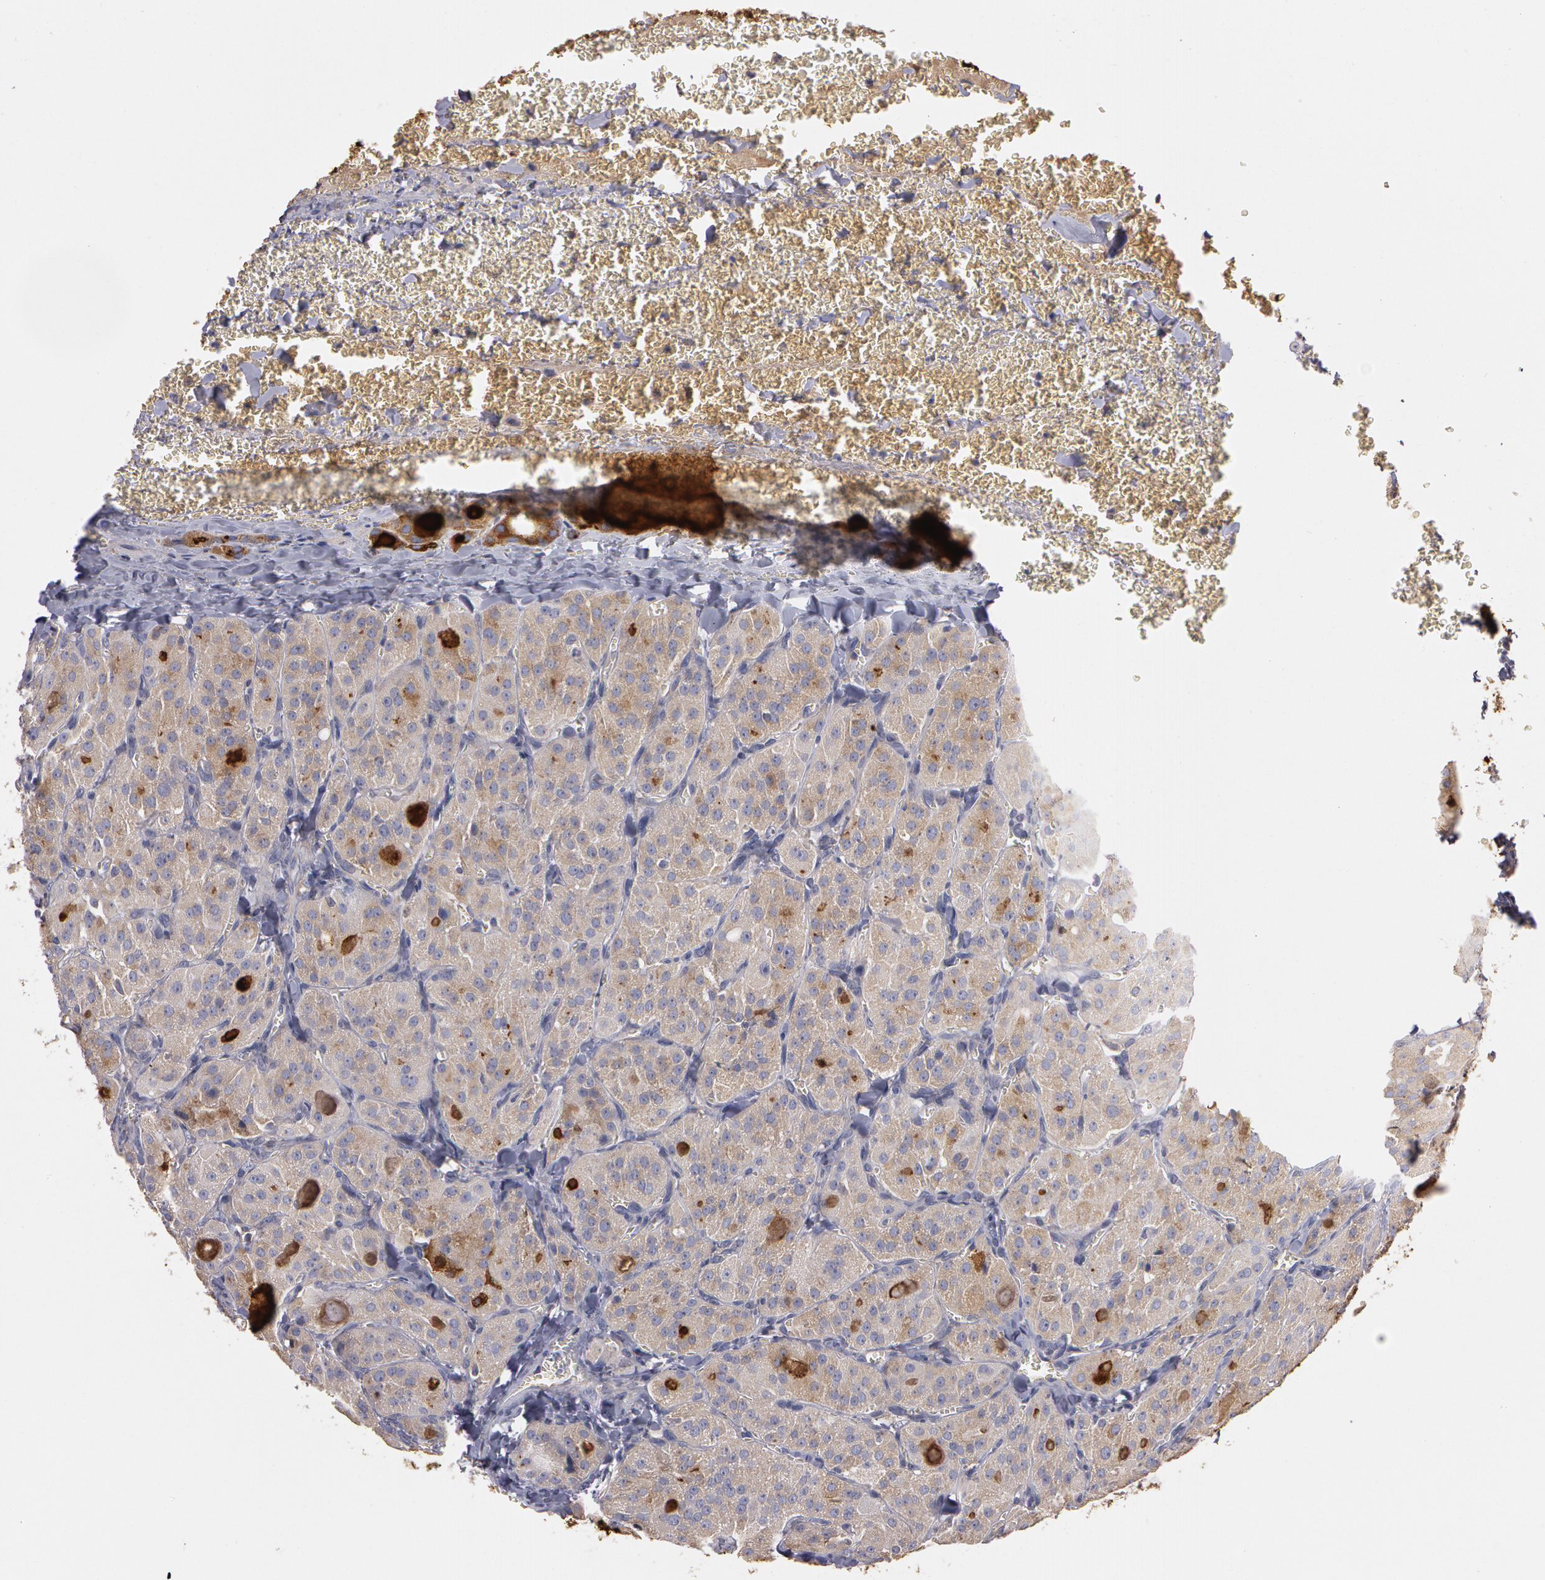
{"staining": {"intensity": "negative", "quantity": "none", "location": "none"}, "tissue": "thyroid cancer", "cell_type": "Tumor cells", "image_type": "cancer", "snomed": [{"axis": "morphology", "description": "Carcinoma, NOS"}, {"axis": "topography", "description": "Thyroid gland"}], "caption": "Protein analysis of thyroid cancer demonstrates no significant staining in tumor cells. Nuclei are stained in blue.", "gene": "NEK9", "patient": {"sex": "male", "age": 76}}